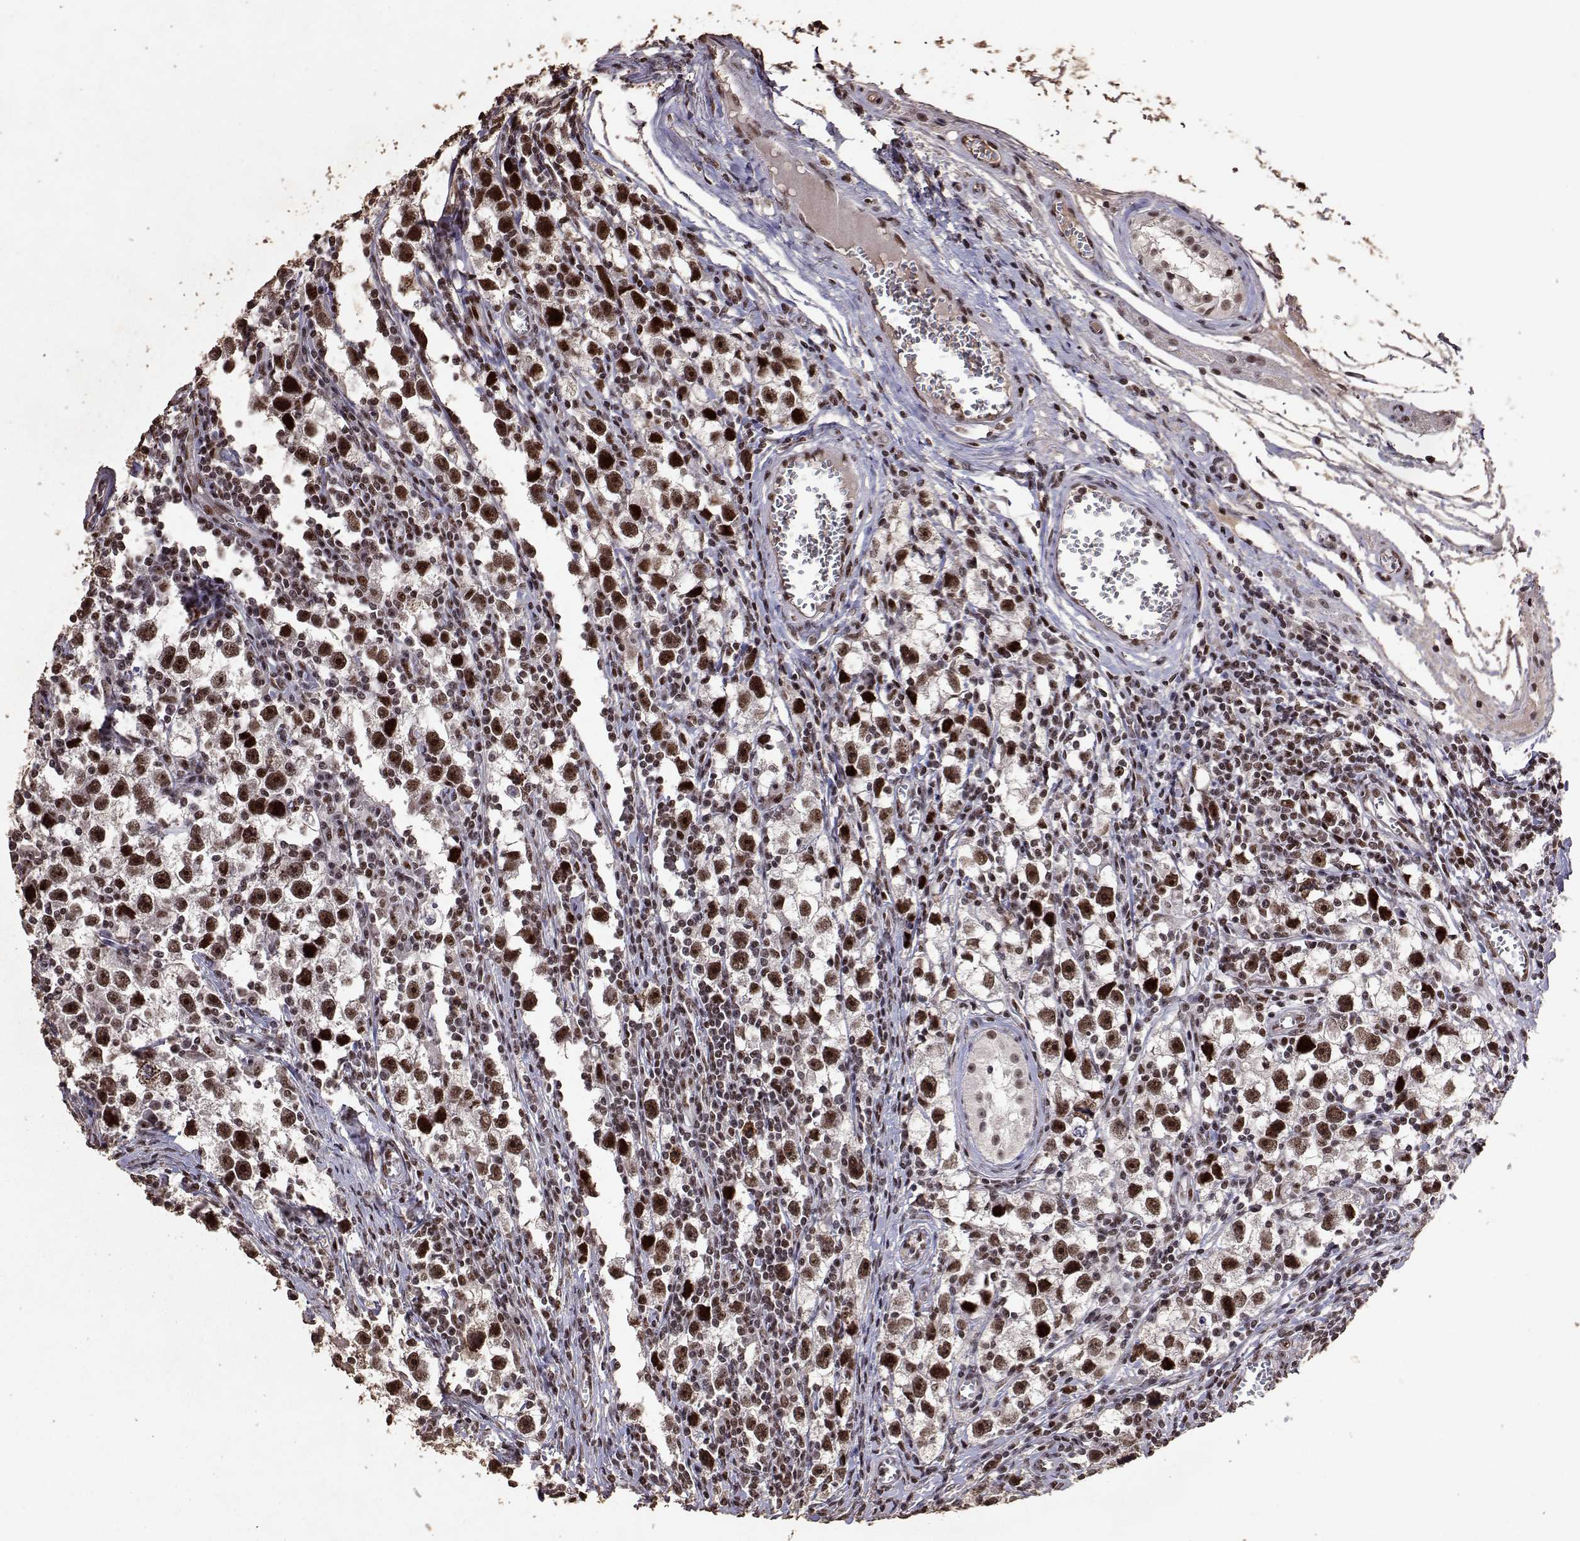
{"staining": {"intensity": "strong", "quantity": ">75%", "location": "nuclear"}, "tissue": "testis cancer", "cell_type": "Tumor cells", "image_type": "cancer", "snomed": [{"axis": "morphology", "description": "Seminoma, NOS"}, {"axis": "topography", "description": "Testis"}], "caption": "There is high levels of strong nuclear staining in tumor cells of testis cancer (seminoma), as demonstrated by immunohistochemical staining (brown color).", "gene": "TOE1", "patient": {"sex": "male", "age": 30}}